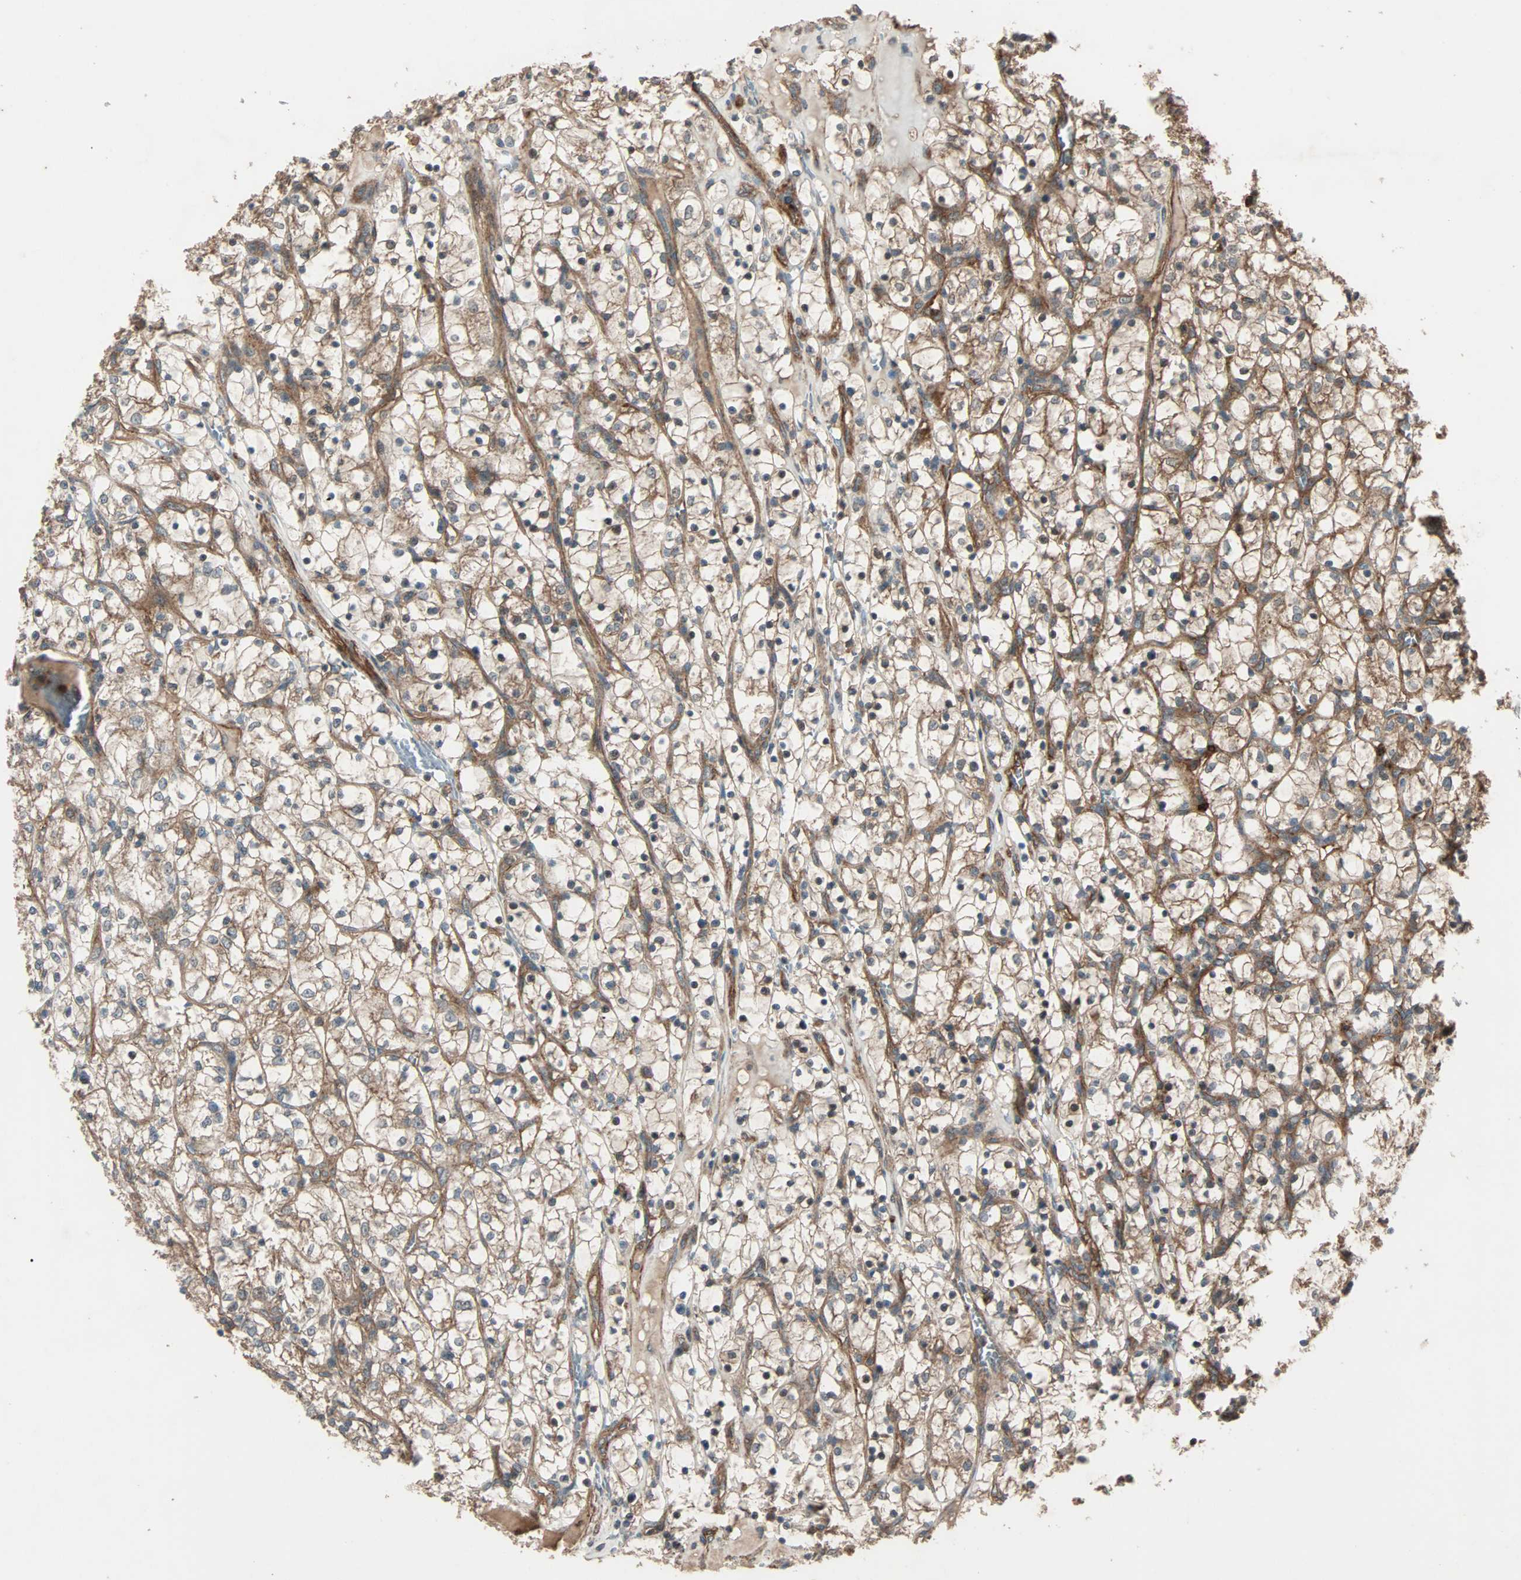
{"staining": {"intensity": "moderate", "quantity": "25%-75%", "location": "cytoplasmic/membranous"}, "tissue": "renal cancer", "cell_type": "Tumor cells", "image_type": "cancer", "snomed": [{"axis": "morphology", "description": "Adenocarcinoma, NOS"}, {"axis": "topography", "description": "Kidney"}], "caption": "Immunohistochemical staining of renal cancer reveals medium levels of moderate cytoplasmic/membranous positivity in approximately 25%-75% of tumor cells.", "gene": "GCK", "patient": {"sex": "female", "age": 69}}